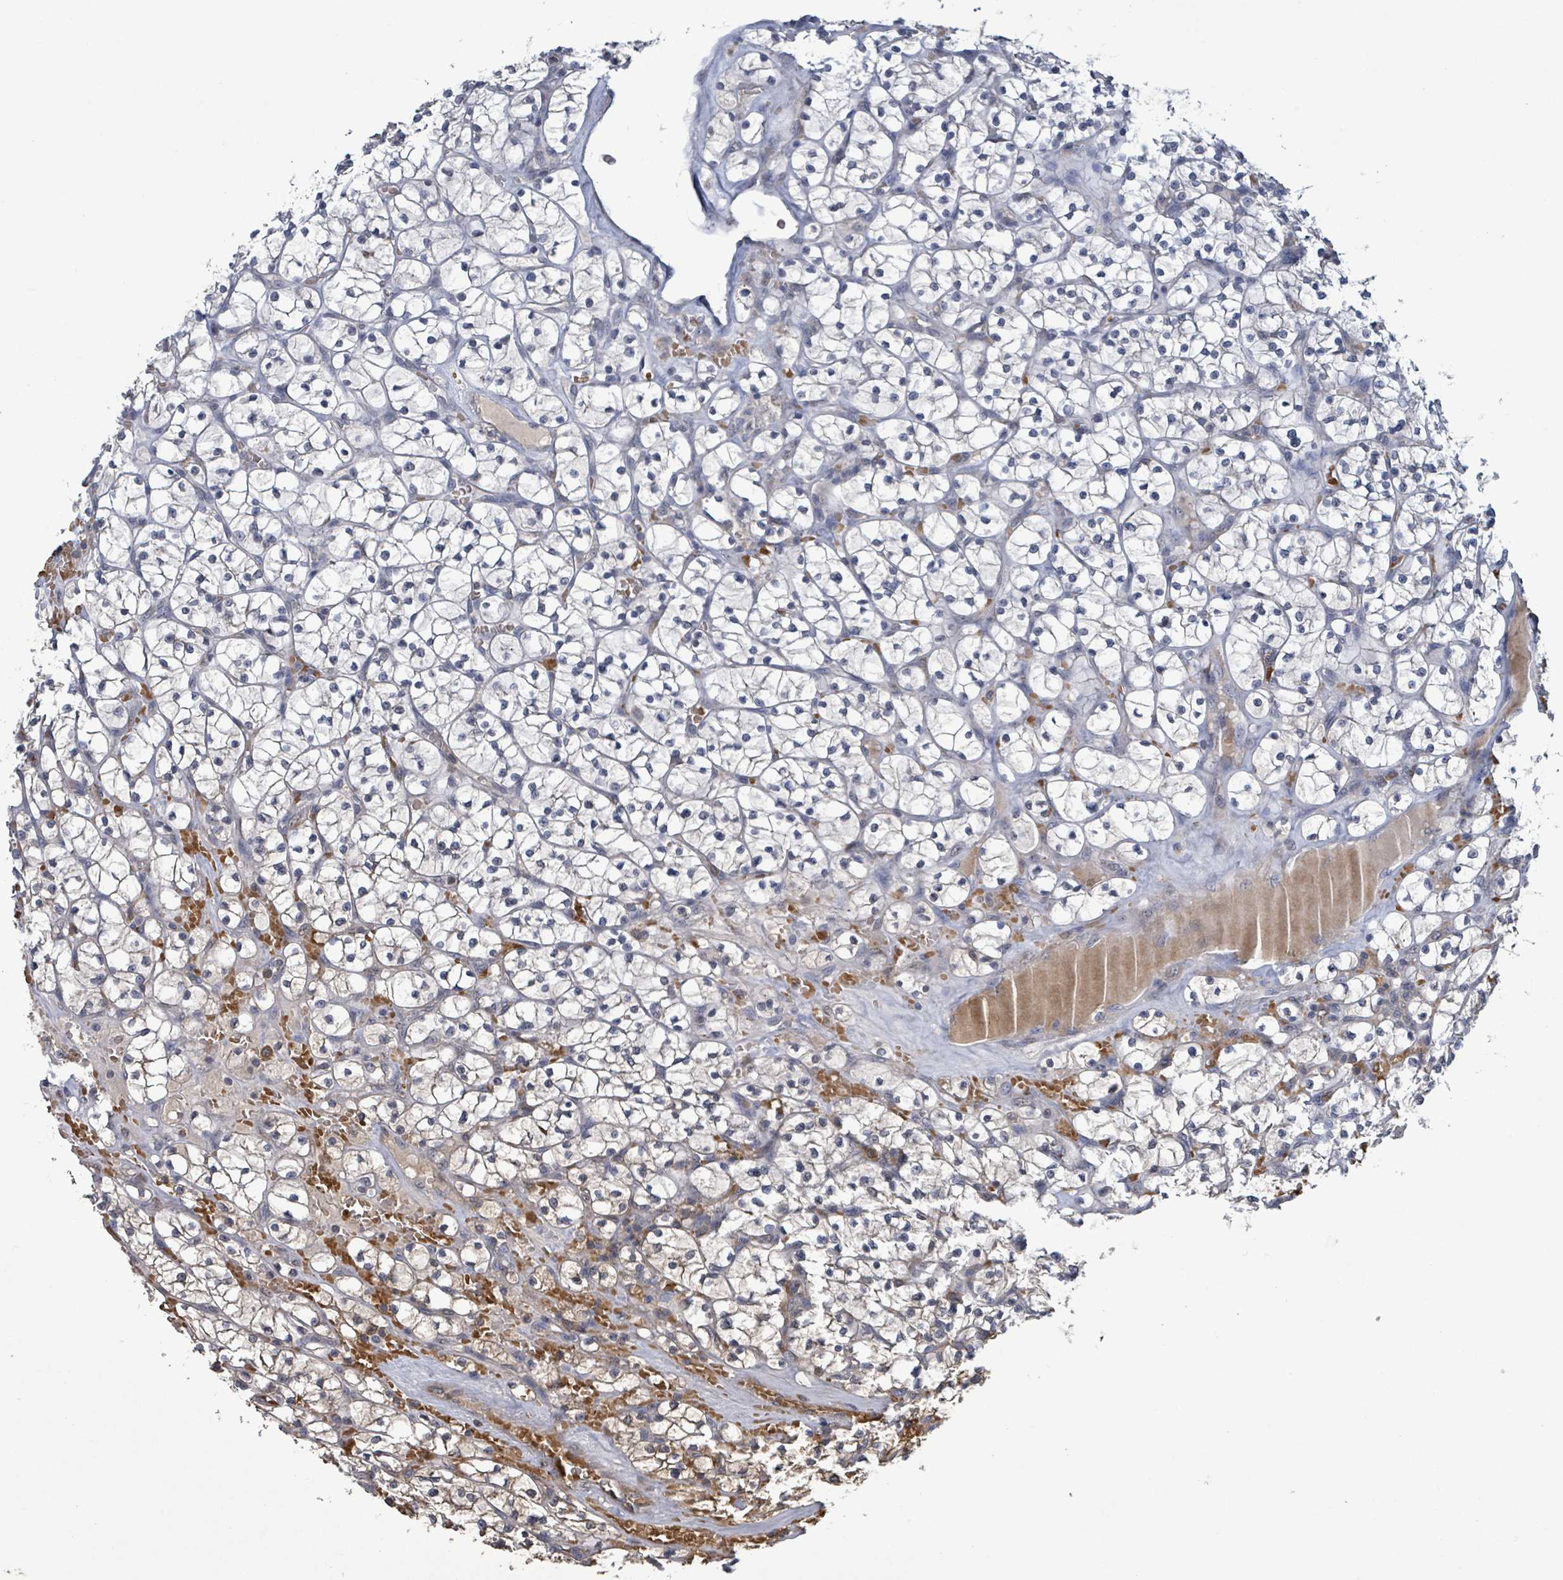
{"staining": {"intensity": "weak", "quantity": "<25%", "location": "cytoplasmic/membranous"}, "tissue": "renal cancer", "cell_type": "Tumor cells", "image_type": "cancer", "snomed": [{"axis": "morphology", "description": "Adenocarcinoma, NOS"}, {"axis": "topography", "description": "Kidney"}], "caption": "A high-resolution image shows IHC staining of renal adenocarcinoma, which shows no significant staining in tumor cells. (Stains: DAB immunohistochemistry (IHC) with hematoxylin counter stain, Microscopy: brightfield microscopy at high magnification).", "gene": "SEBOX", "patient": {"sex": "female", "age": 64}}